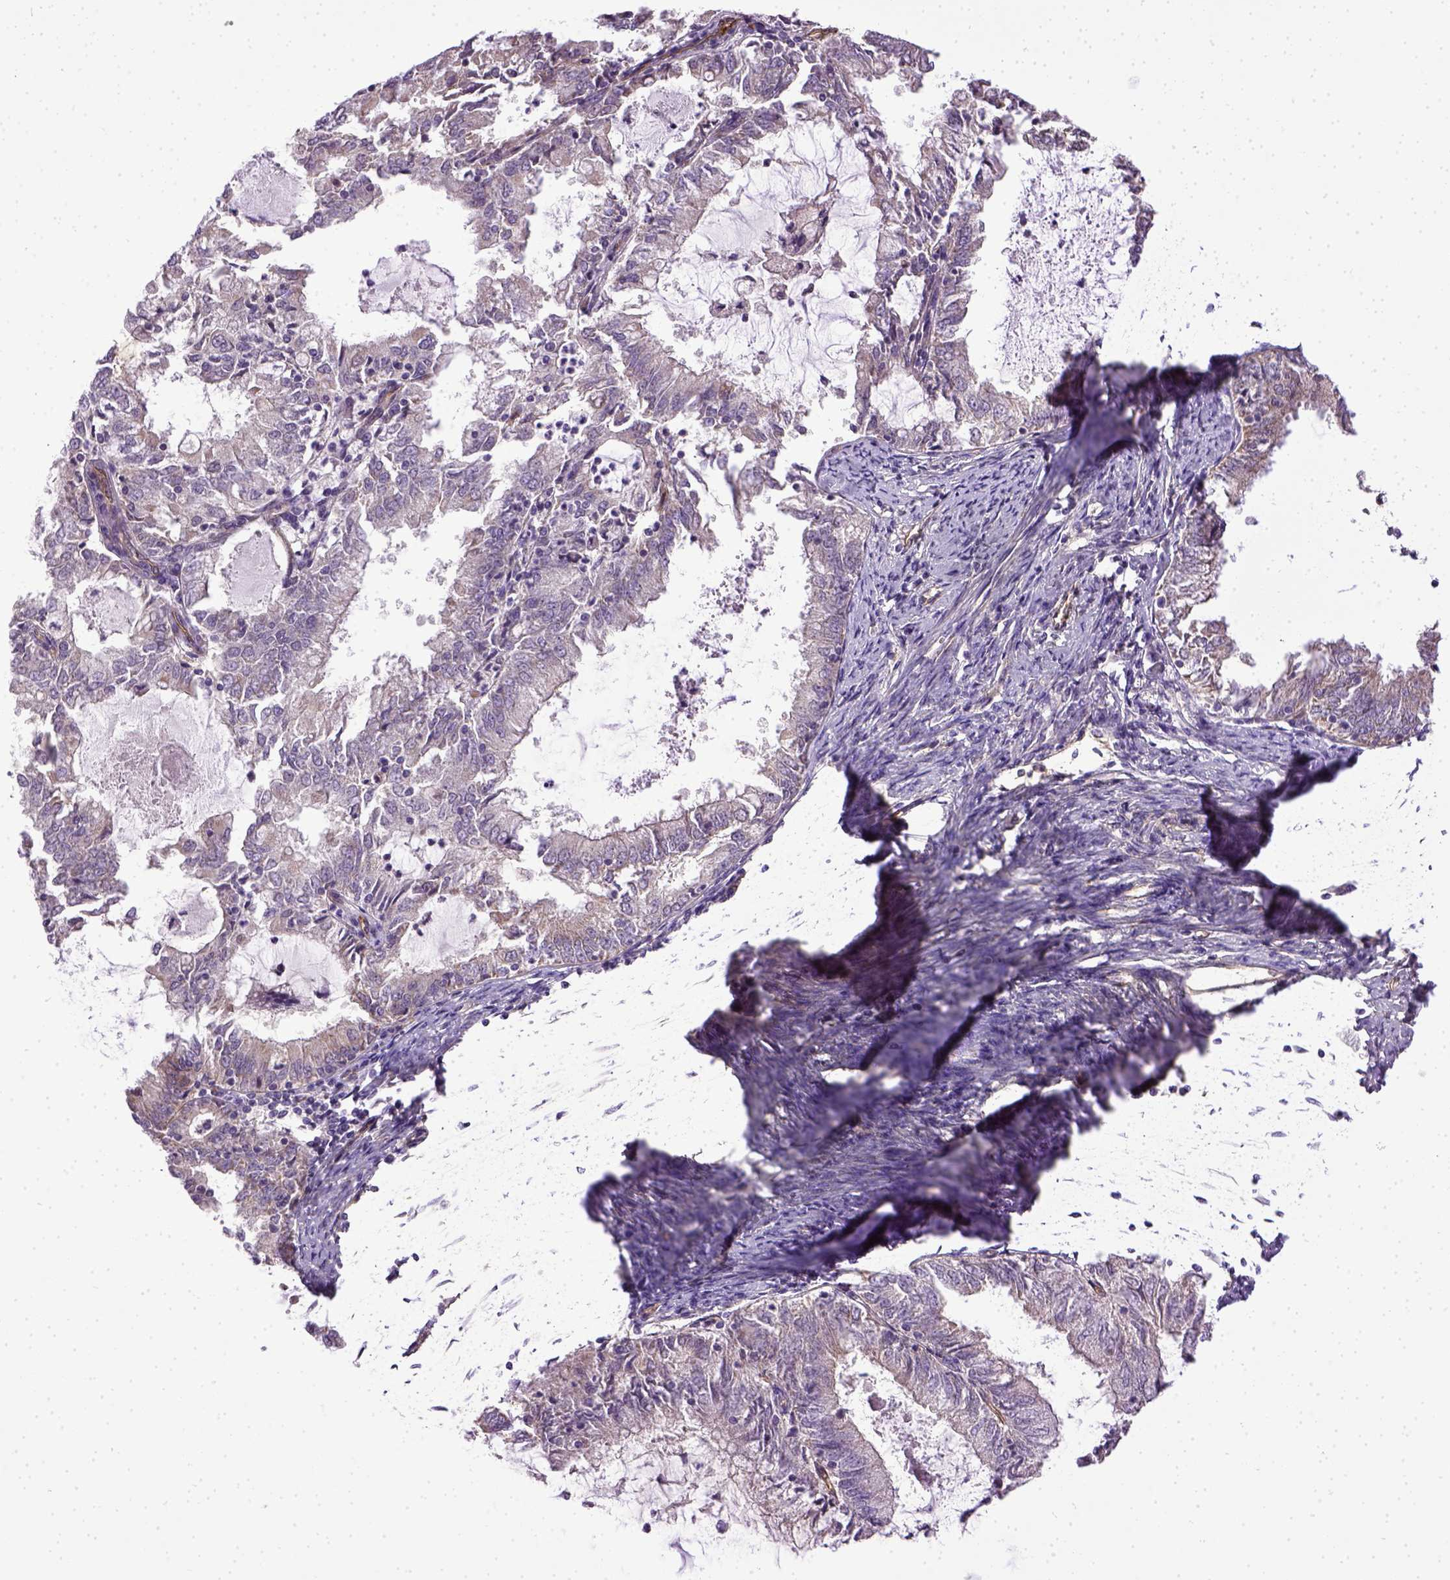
{"staining": {"intensity": "negative", "quantity": "none", "location": "none"}, "tissue": "endometrial cancer", "cell_type": "Tumor cells", "image_type": "cancer", "snomed": [{"axis": "morphology", "description": "Adenocarcinoma, NOS"}, {"axis": "topography", "description": "Endometrium"}], "caption": "A micrograph of adenocarcinoma (endometrial) stained for a protein reveals no brown staining in tumor cells.", "gene": "ENG", "patient": {"sex": "female", "age": 57}}